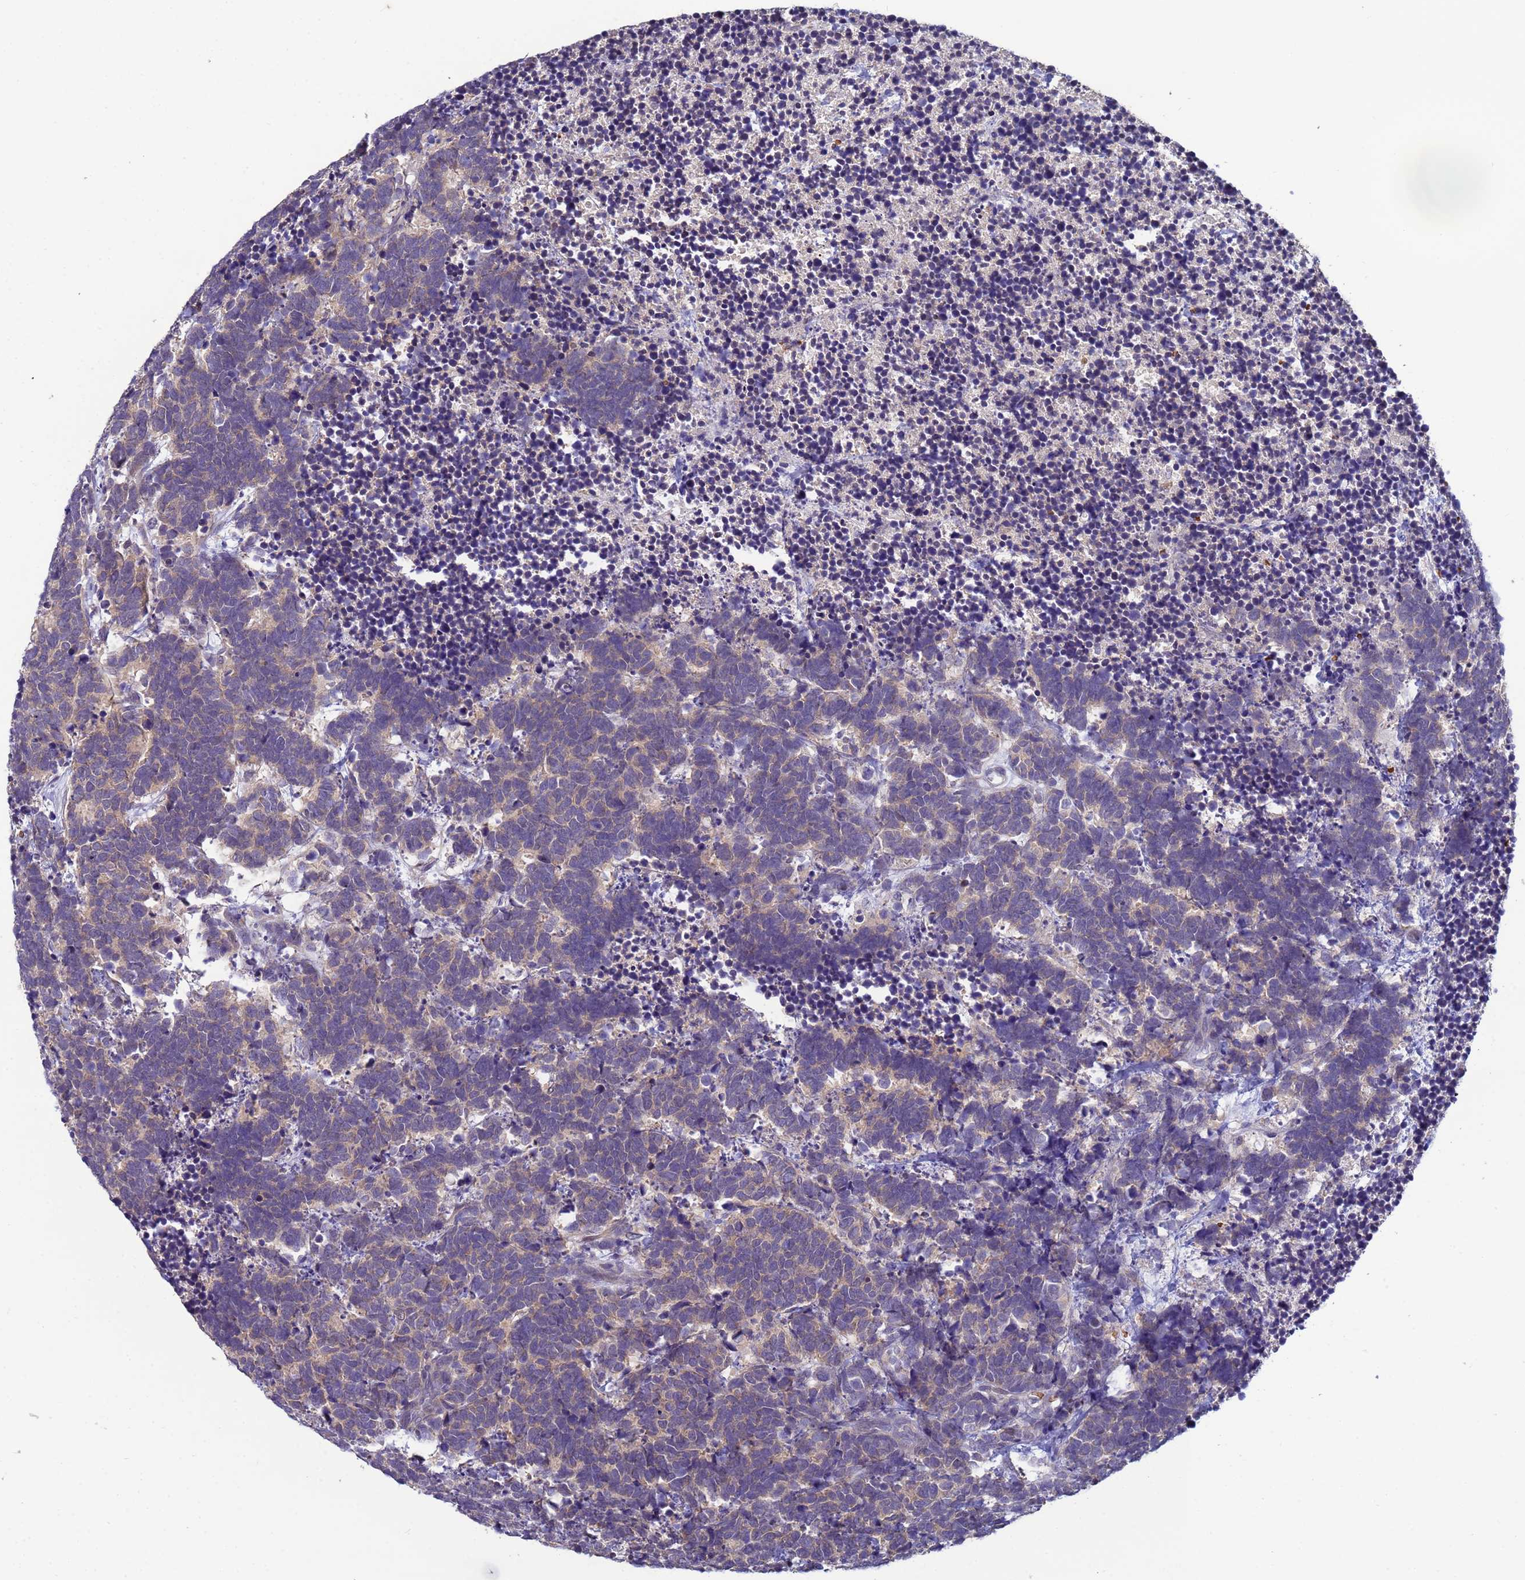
{"staining": {"intensity": "weak", "quantity": "<25%", "location": "cytoplasmic/membranous"}, "tissue": "carcinoid", "cell_type": "Tumor cells", "image_type": "cancer", "snomed": [{"axis": "morphology", "description": "Carcinoma, NOS"}, {"axis": "morphology", "description": "Carcinoid, malignant, NOS"}, {"axis": "topography", "description": "Urinary bladder"}], "caption": "Immunohistochemistry photomicrograph of neoplastic tissue: malignant carcinoid stained with DAB (3,3'-diaminobenzidine) displays no significant protein positivity in tumor cells.", "gene": "CLHC1", "patient": {"sex": "male", "age": 57}}